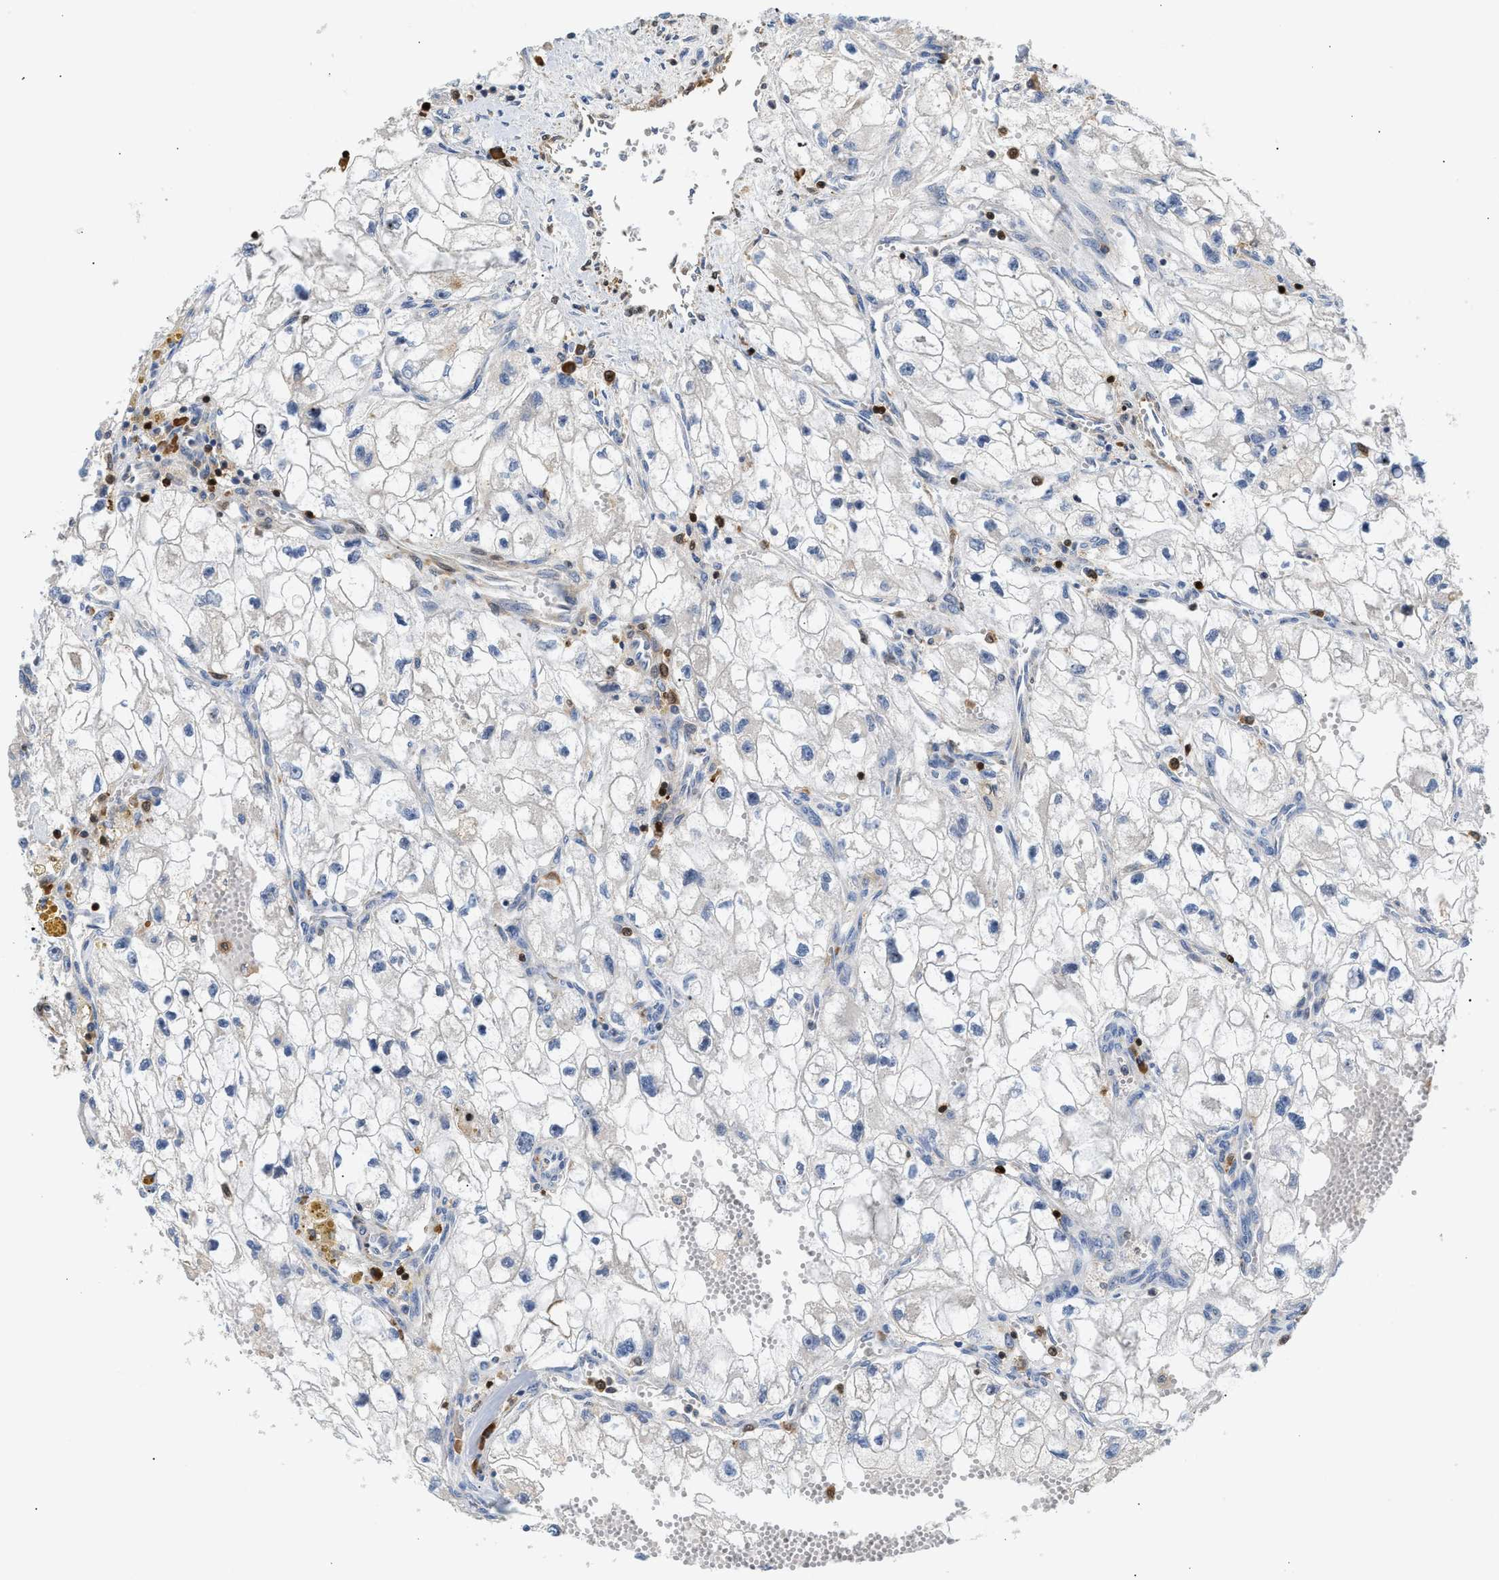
{"staining": {"intensity": "negative", "quantity": "none", "location": "none"}, "tissue": "renal cancer", "cell_type": "Tumor cells", "image_type": "cancer", "snomed": [{"axis": "morphology", "description": "Adenocarcinoma, NOS"}, {"axis": "topography", "description": "Kidney"}], "caption": "There is no significant expression in tumor cells of renal adenocarcinoma.", "gene": "SLIT2", "patient": {"sex": "female", "age": 70}}